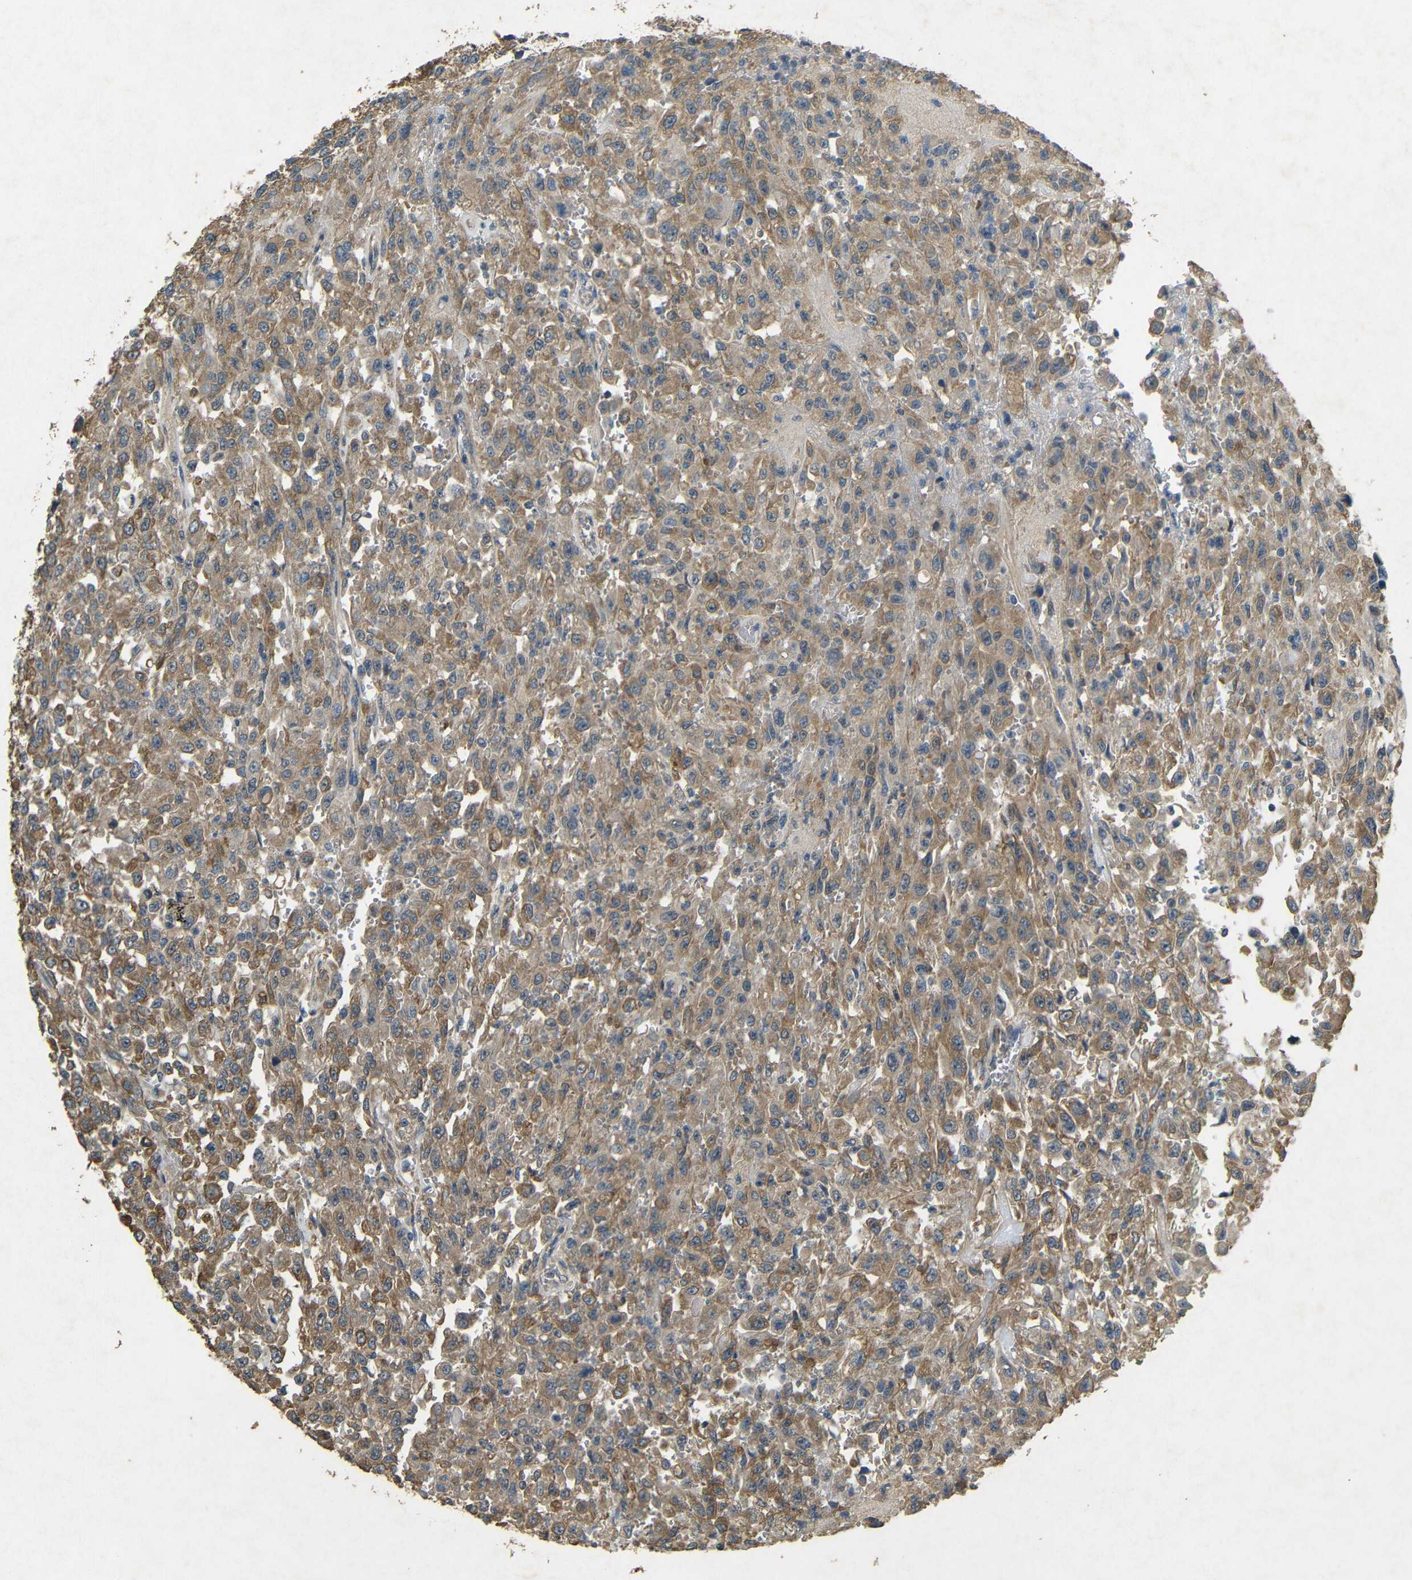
{"staining": {"intensity": "moderate", "quantity": ">75%", "location": "cytoplasmic/membranous"}, "tissue": "urothelial cancer", "cell_type": "Tumor cells", "image_type": "cancer", "snomed": [{"axis": "morphology", "description": "Urothelial carcinoma, High grade"}, {"axis": "topography", "description": "Urinary bladder"}], "caption": "A brown stain highlights moderate cytoplasmic/membranous expression of a protein in human urothelial cancer tumor cells. The staining was performed using DAB (3,3'-diaminobenzidine) to visualize the protein expression in brown, while the nuclei were stained in blue with hematoxylin (Magnification: 20x).", "gene": "BNIP3", "patient": {"sex": "male", "age": 46}}